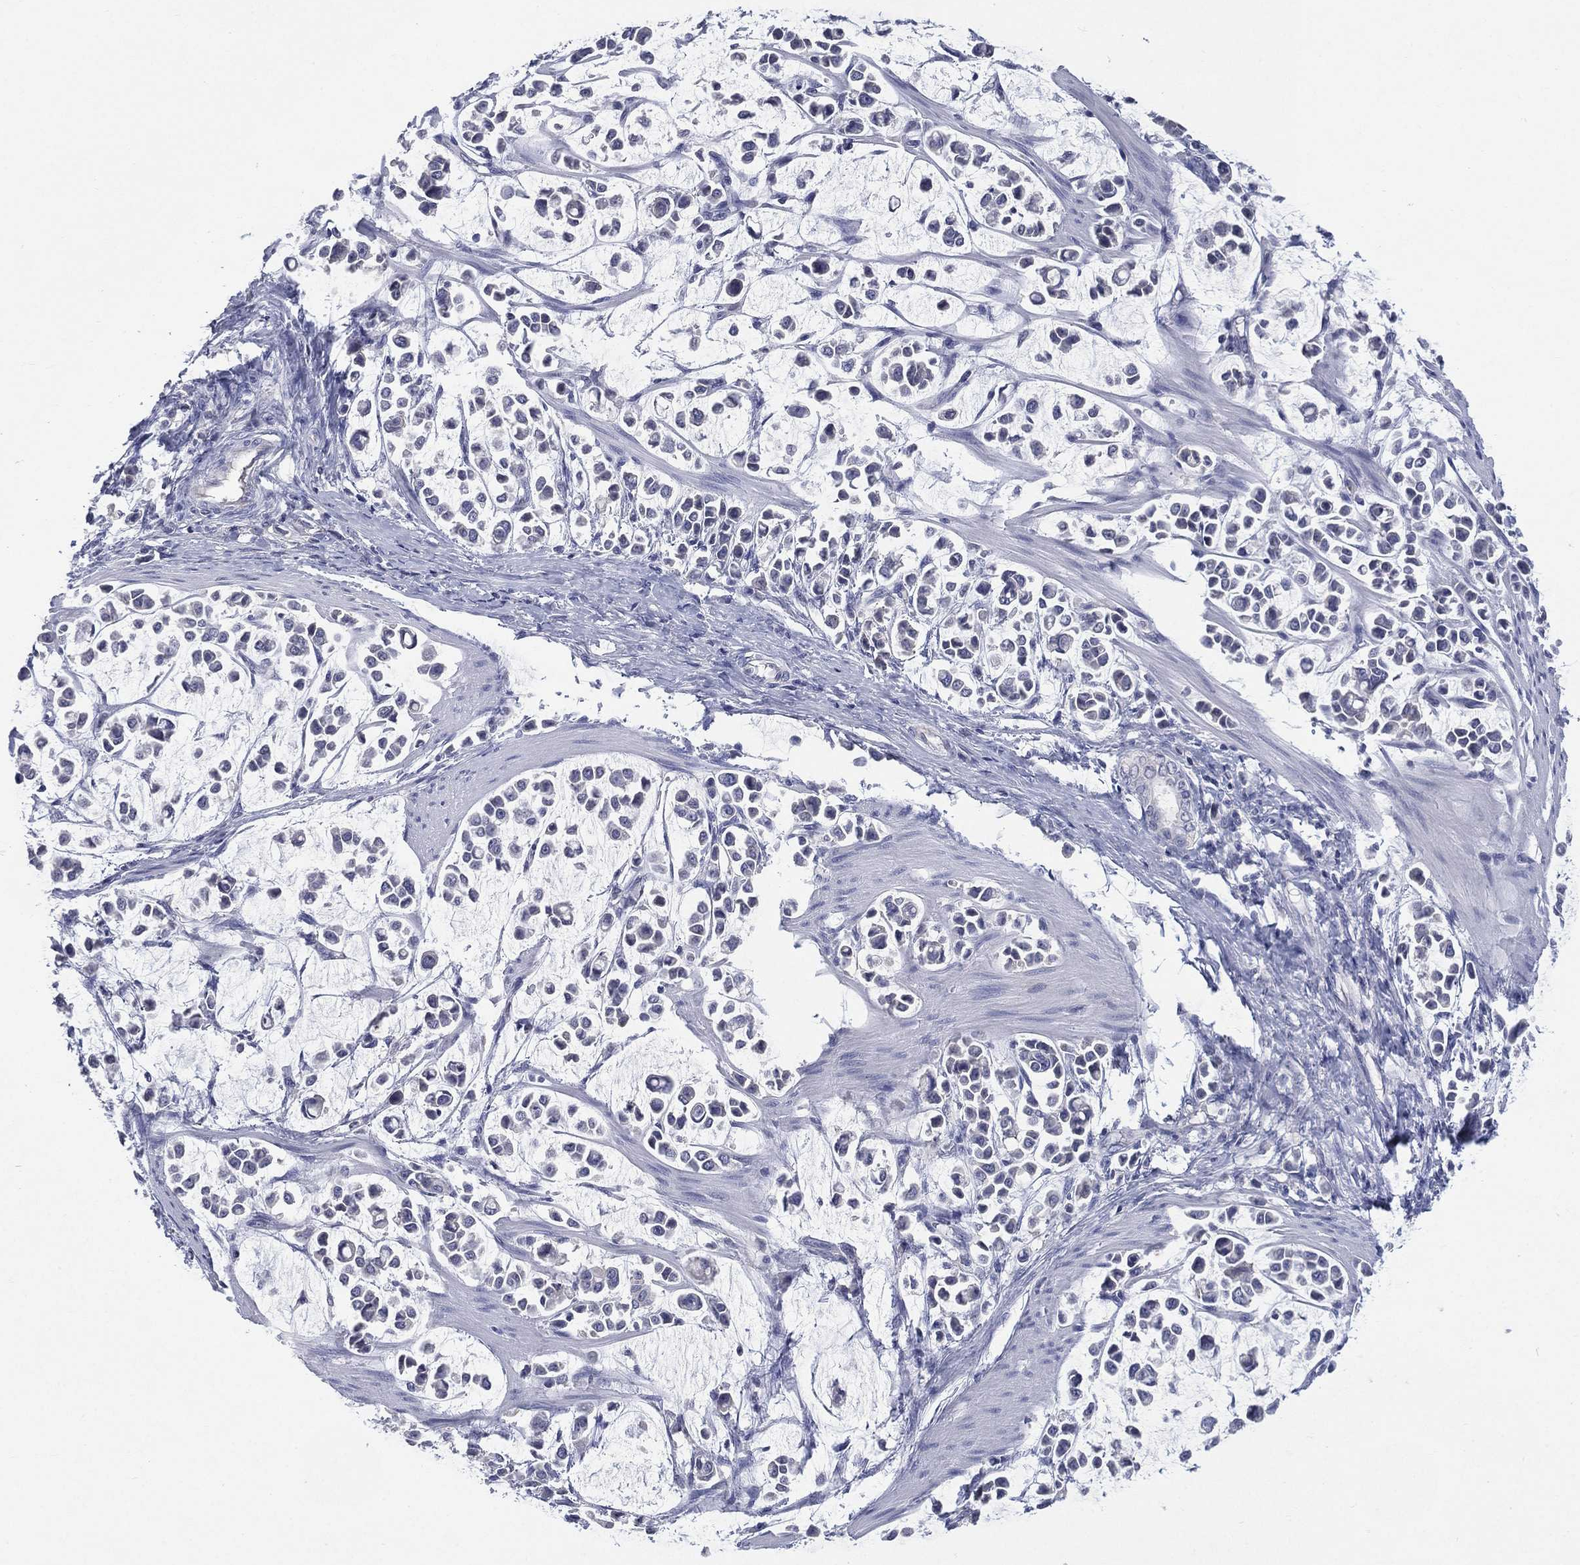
{"staining": {"intensity": "negative", "quantity": "none", "location": "none"}, "tissue": "stomach cancer", "cell_type": "Tumor cells", "image_type": "cancer", "snomed": [{"axis": "morphology", "description": "Adenocarcinoma, NOS"}, {"axis": "topography", "description": "Stomach"}], "caption": "DAB (3,3'-diaminobenzidine) immunohistochemical staining of adenocarcinoma (stomach) reveals no significant expression in tumor cells.", "gene": "KRT35", "patient": {"sex": "male", "age": 82}}